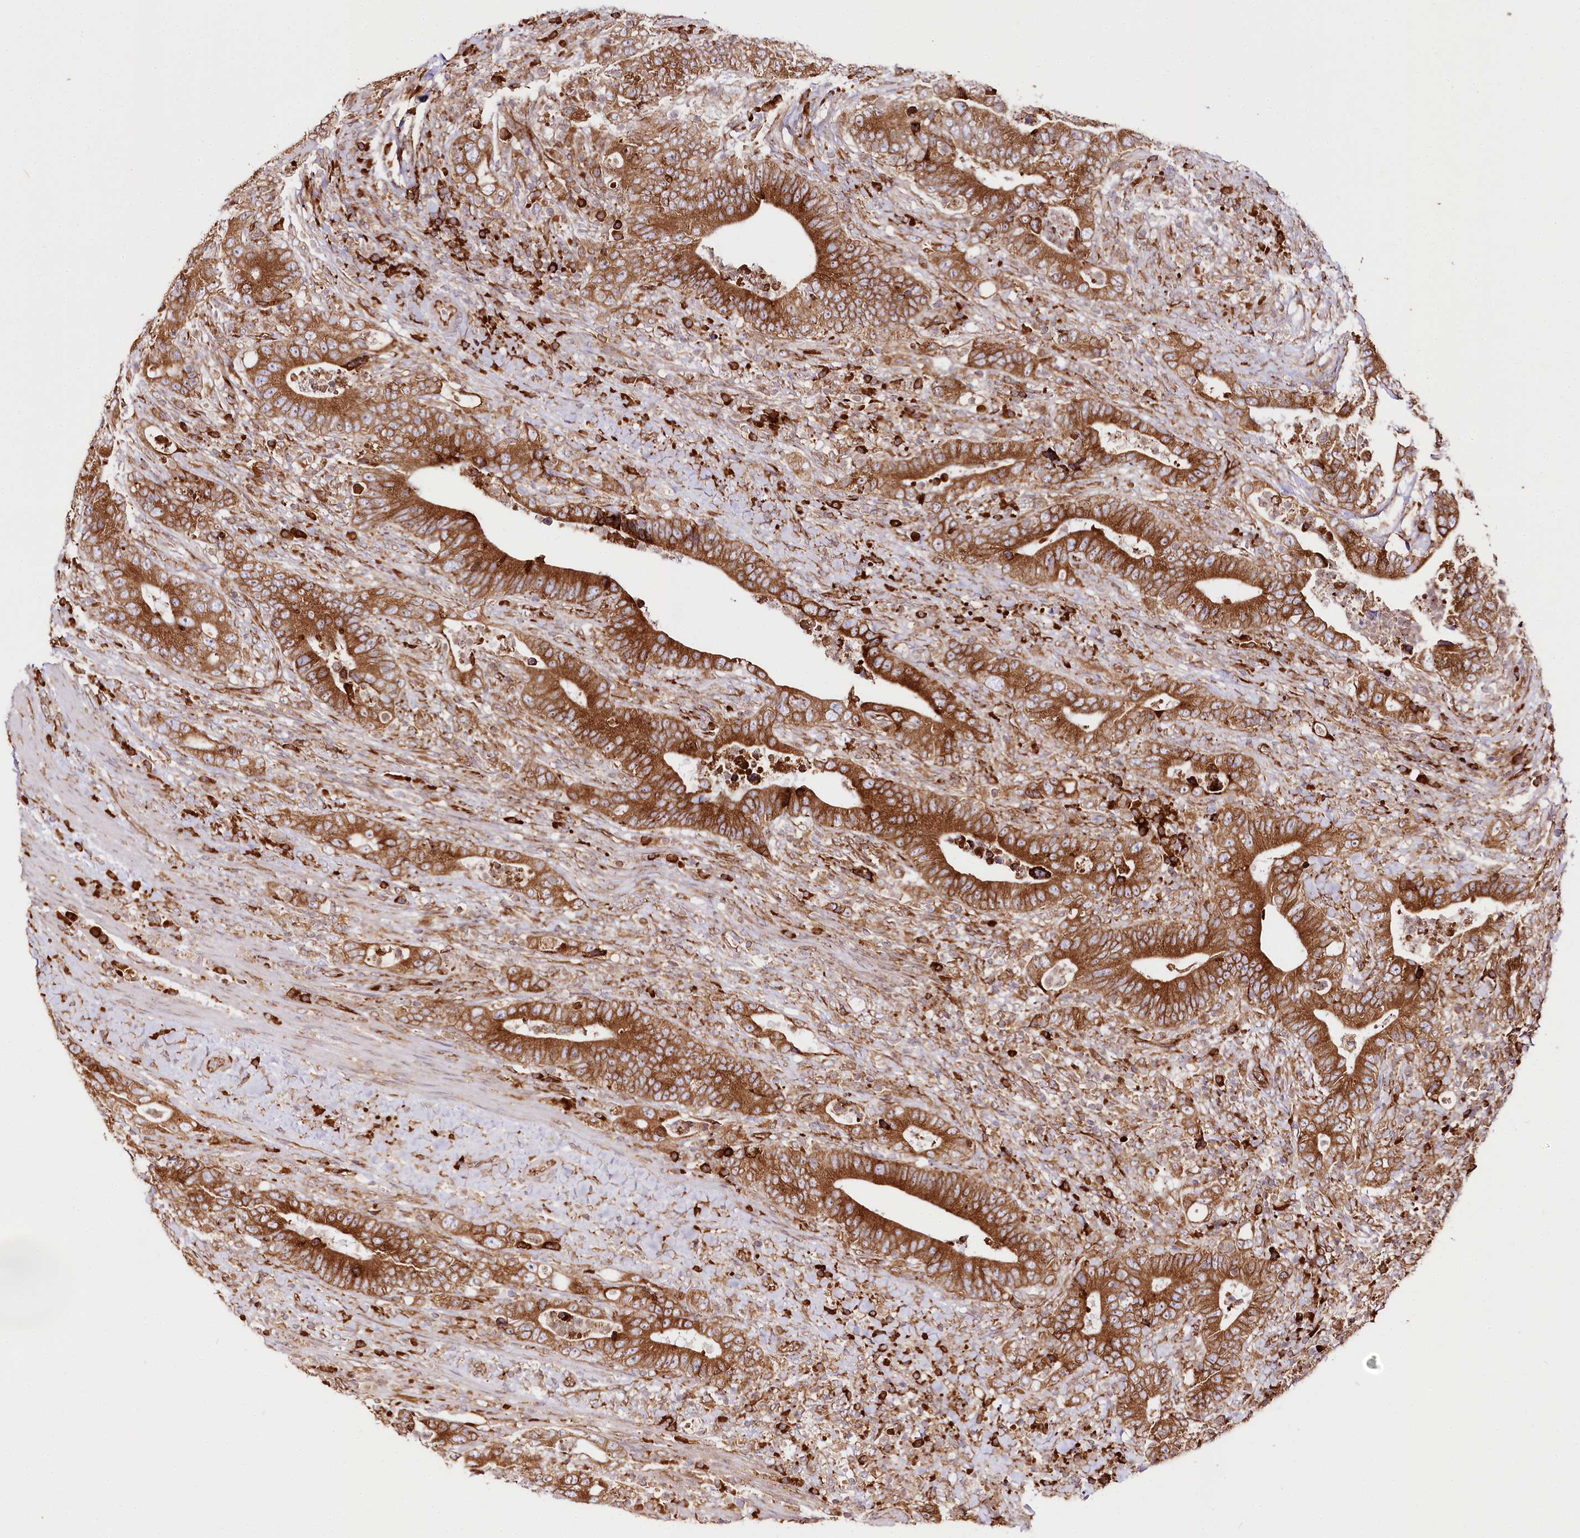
{"staining": {"intensity": "strong", "quantity": ">75%", "location": "cytoplasmic/membranous"}, "tissue": "colorectal cancer", "cell_type": "Tumor cells", "image_type": "cancer", "snomed": [{"axis": "morphology", "description": "Adenocarcinoma, NOS"}, {"axis": "topography", "description": "Colon"}], "caption": "This image displays colorectal cancer (adenocarcinoma) stained with immunohistochemistry (IHC) to label a protein in brown. The cytoplasmic/membranous of tumor cells show strong positivity for the protein. Nuclei are counter-stained blue.", "gene": "CNPY2", "patient": {"sex": "female", "age": 75}}